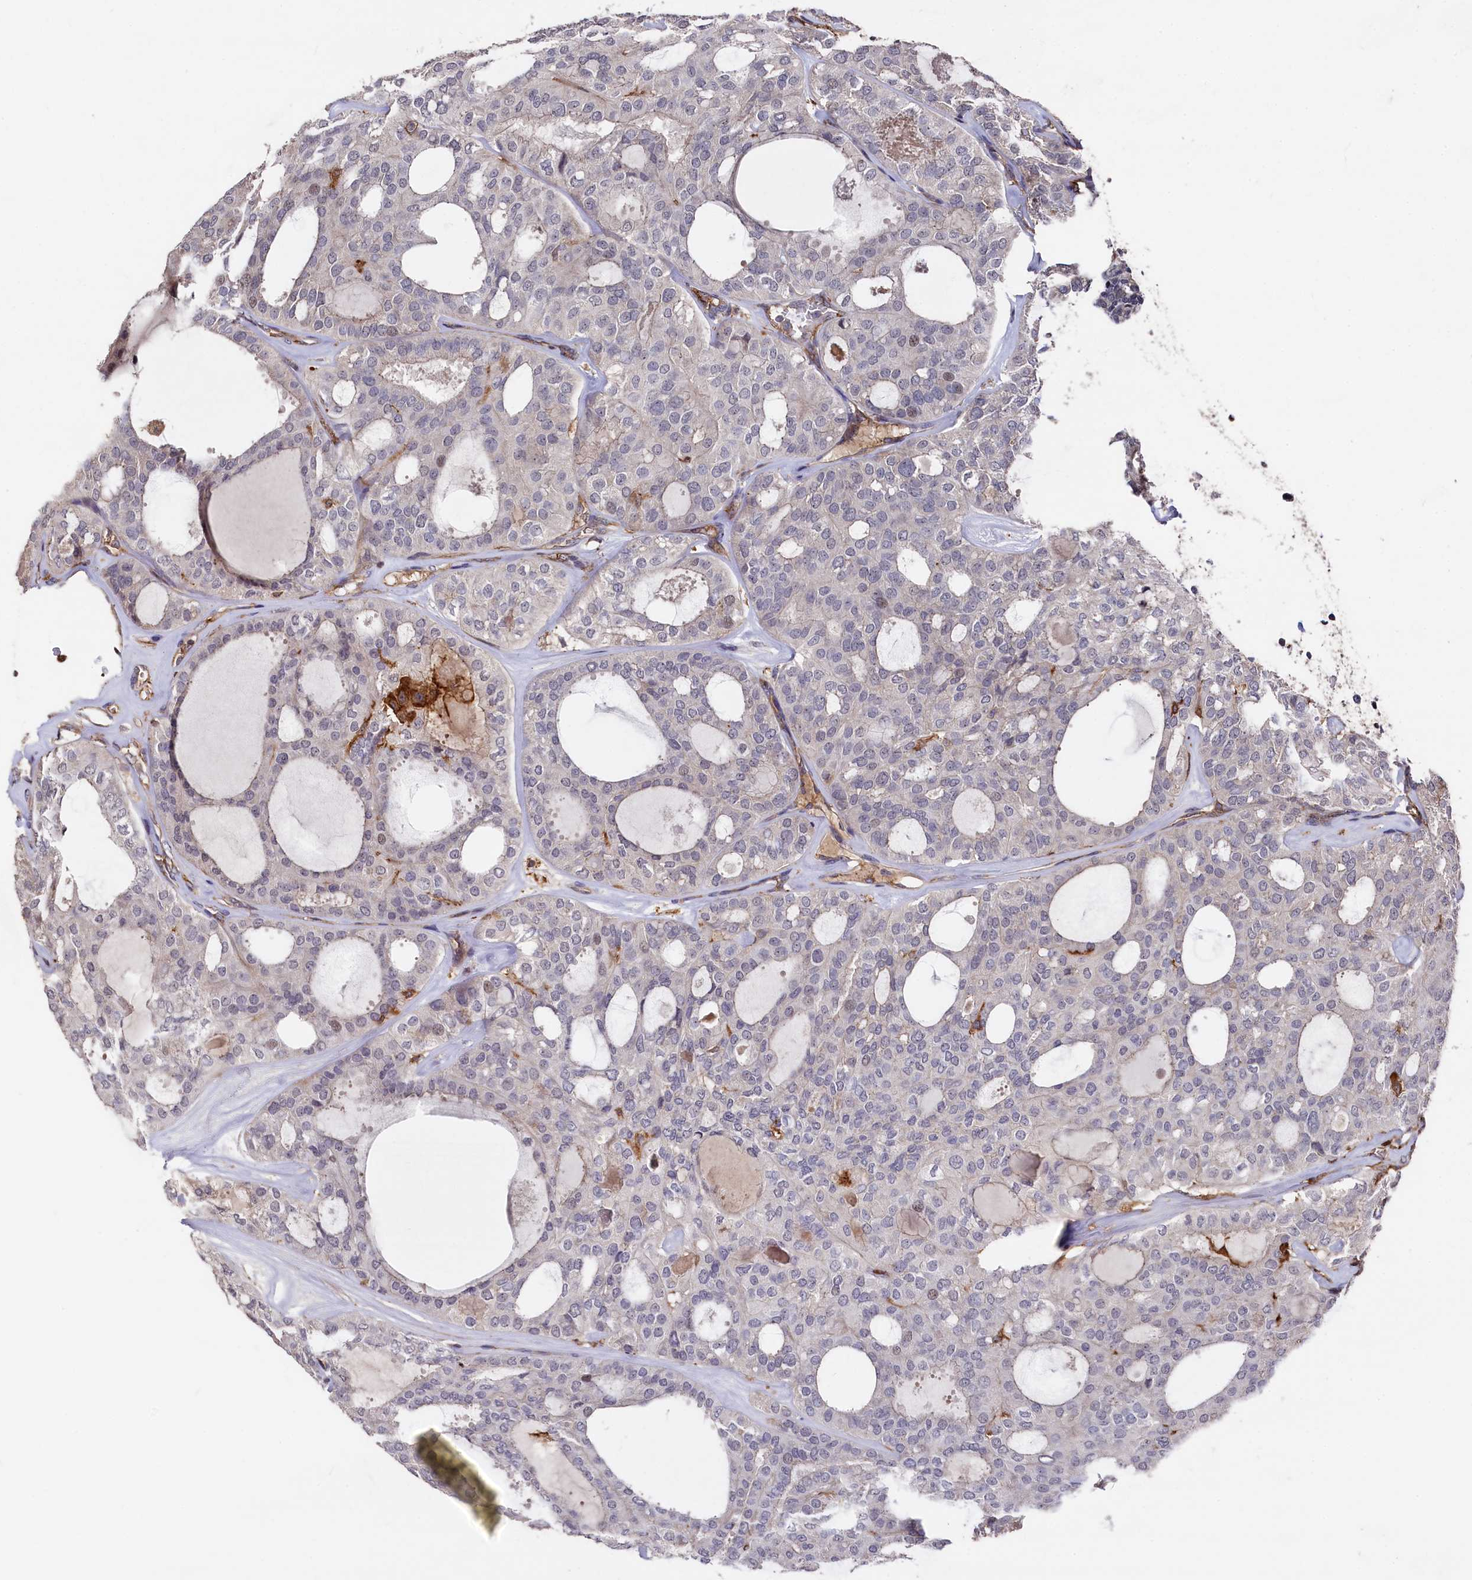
{"staining": {"intensity": "negative", "quantity": "none", "location": "none"}, "tissue": "thyroid cancer", "cell_type": "Tumor cells", "image_type": "cancer", "snomed": [{"axis": "morphology", "description": "Follicular adenoma carcinoma, NOS"}, {"axis": "topography", "description": "Thyroid gland"}], "caption": "High power microscopy photomicrograph of an immunohistochemistry (IHC) micrograph of thyroid follicular adenoma carcinoma, revealing no significant positivity in tumor cells. The staining is performed using DAB (3,3'-diaminobenzidine) brown chromogen with nuclei counter-stained in using hematoxylin.", "gene": "PLEKHO2", "patient": {"sex": "male", "age": 75}}